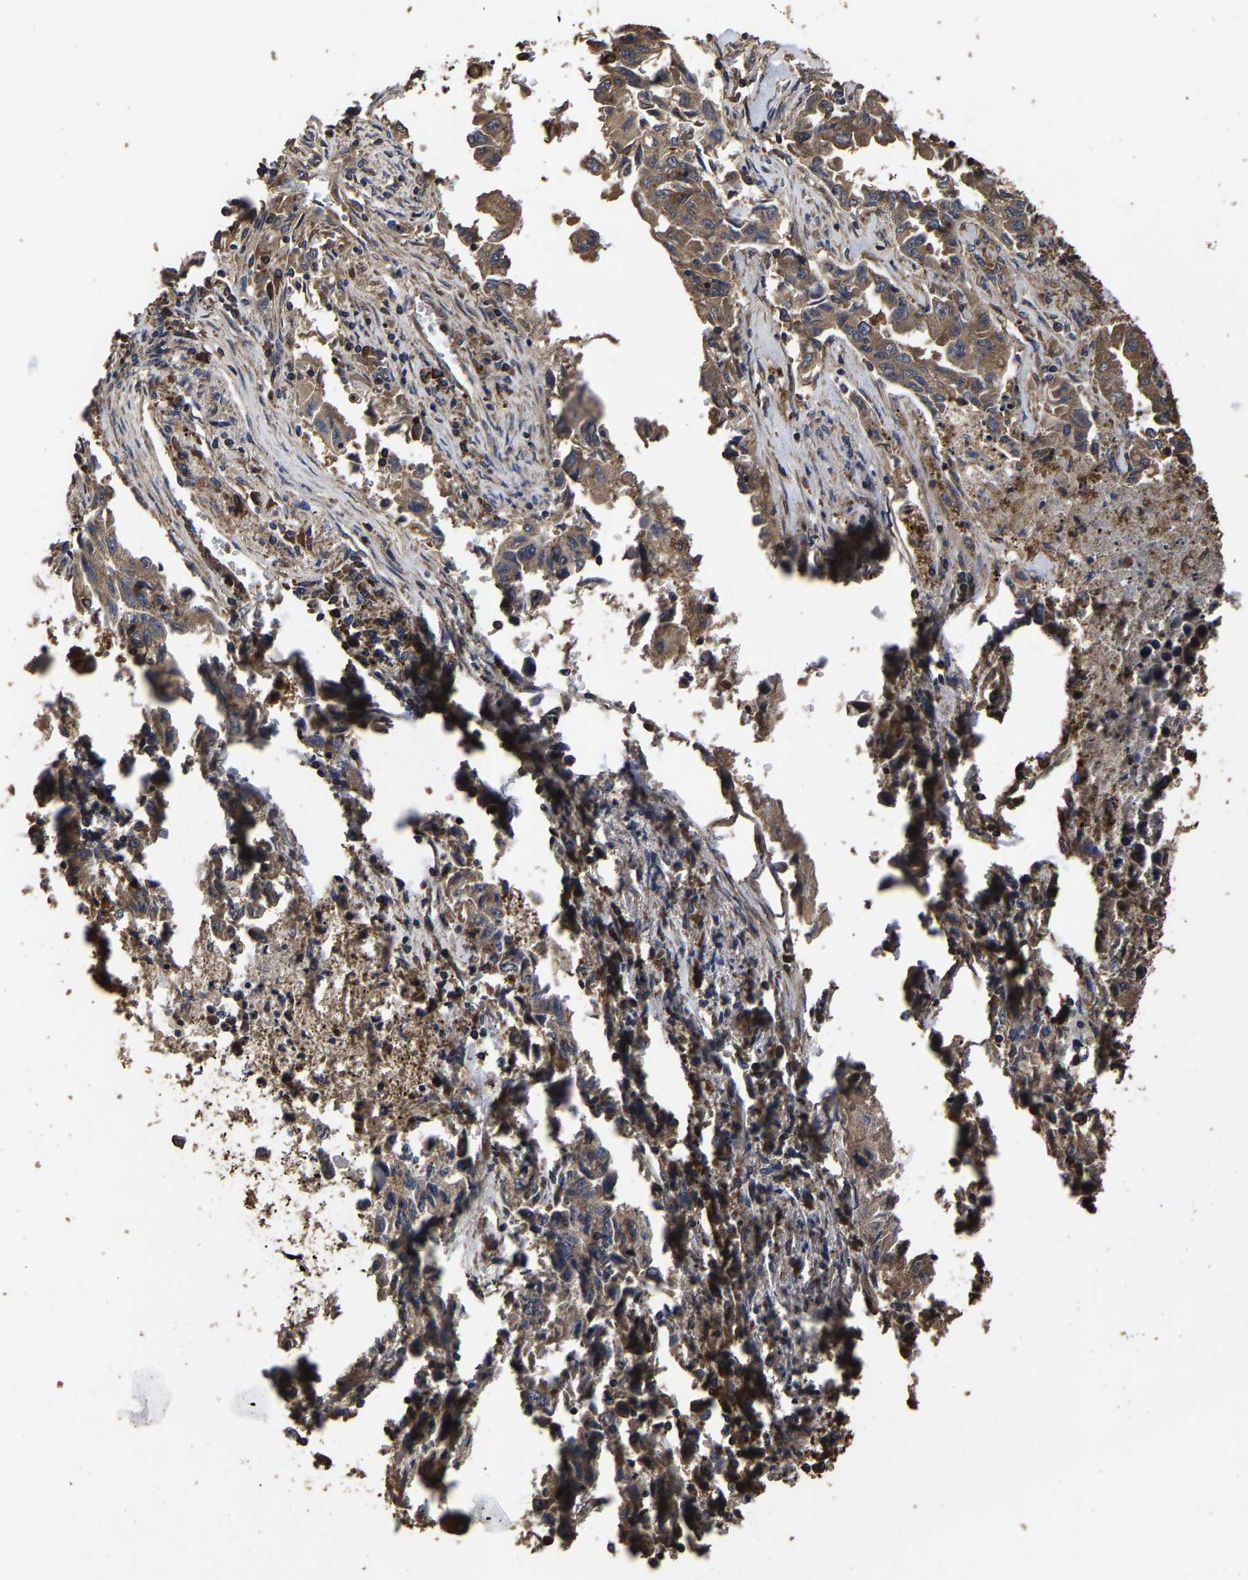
{"staining": {"intensity": "moderate", "quantity": ">75%", "location": "cytoplasmic/membranous"}, "tissue": "lung cancer", "cell_type": "Tumor cells", "image_type": "cancer", "snomed": [{"axis": "morphology", "description": "Adenocarcinoma, NOS"}, {"axis": "topography", "description": "Lung"}], "caption": "Protein analysis of lung adenocarcinoma tissue shows moderate cytoplasmic/membranous staining in about >75% of tumor cells.", "gene": "ITCH", "patient": {"sex": "female", "age": 51}}